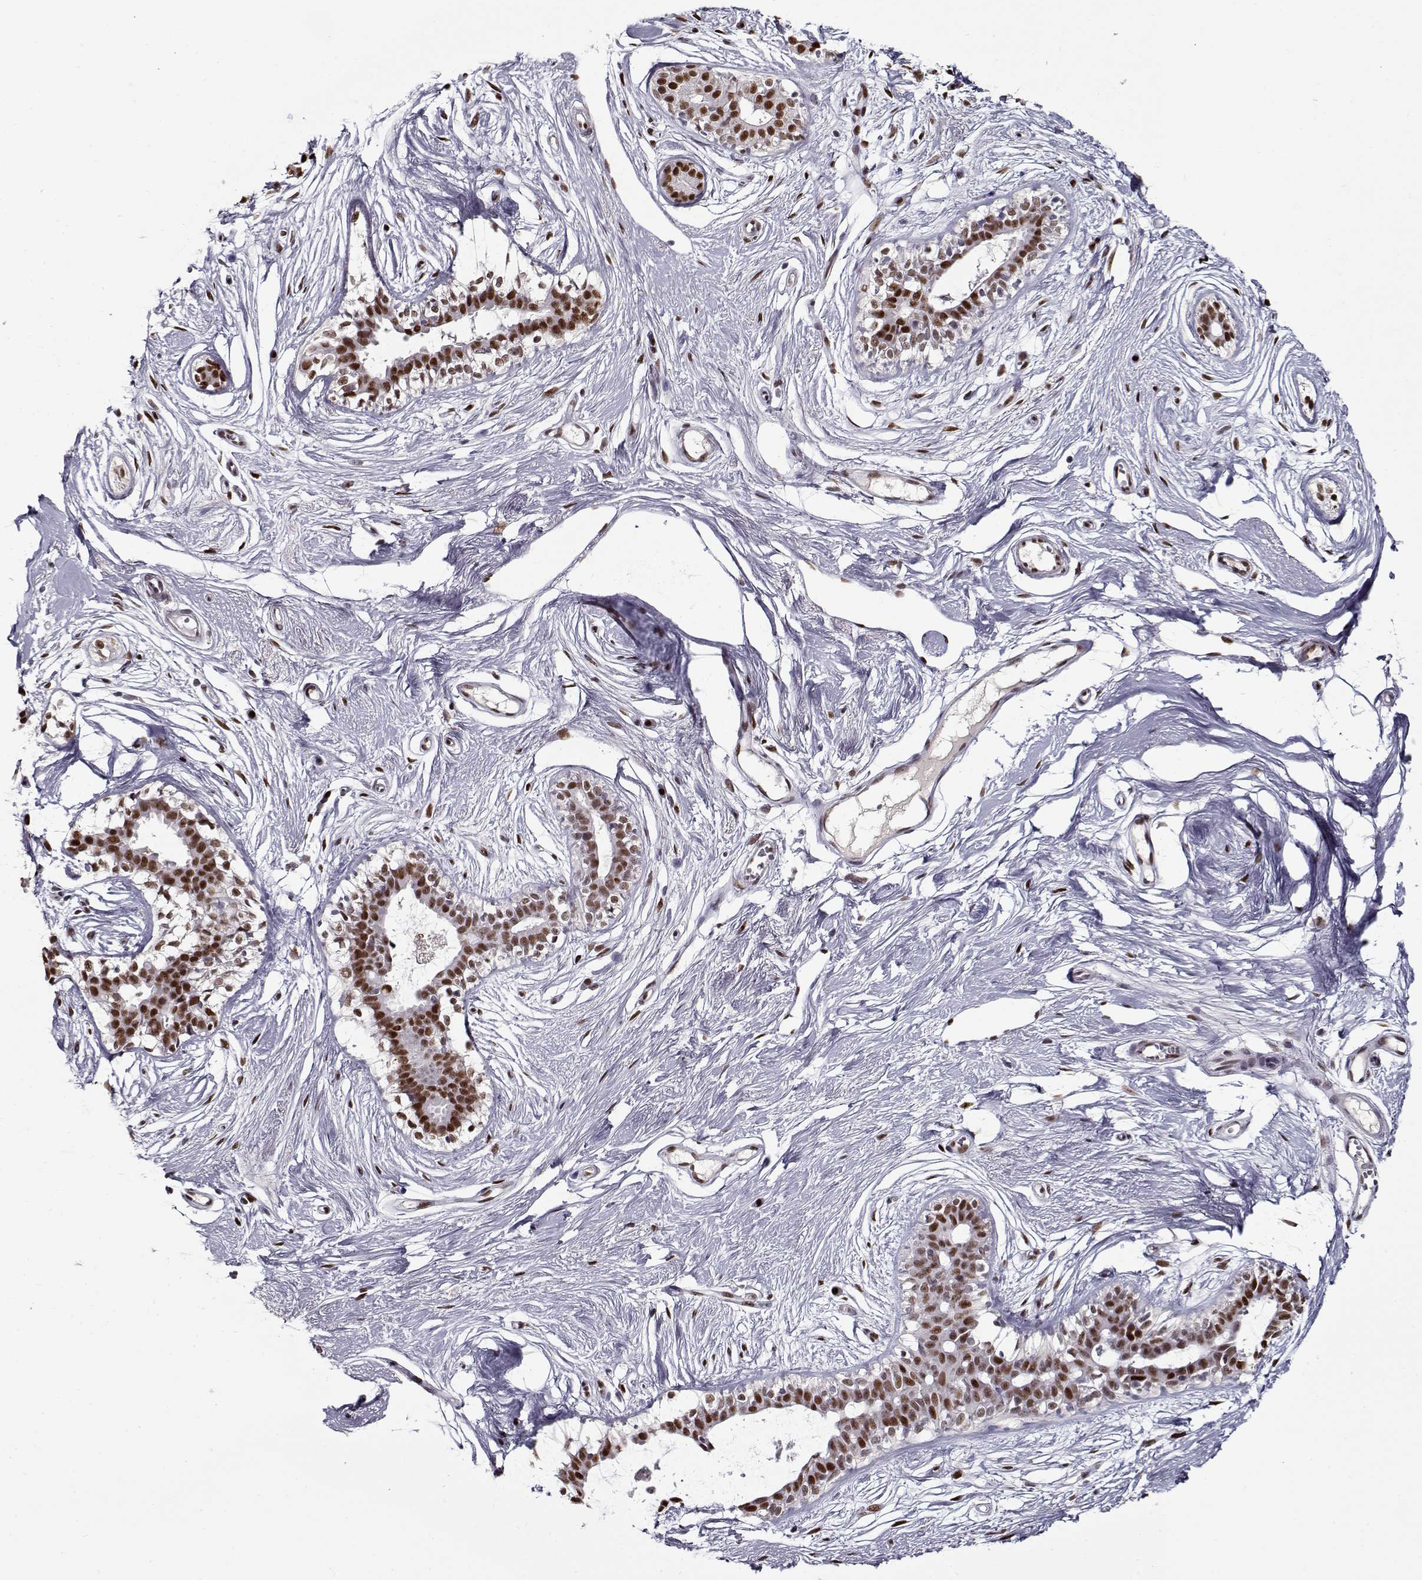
{"staining": {"intensity": "negative", "quantity": "none", "location": "none"}, "tissue": "breast", "cell_type": "Adipocytes", "image_type": "normal", "snomed": [{"axis": "morphology", "description": "Normal tissue, NOS"}, {"axis": "topography", "description": "Breast"}], "caption": "This is a image of IHC staining of unremarkable breast, which shows no positivity in adipocytes.", "gene": "PRMT1", "patient": {"sex": "female", "age": 49}}